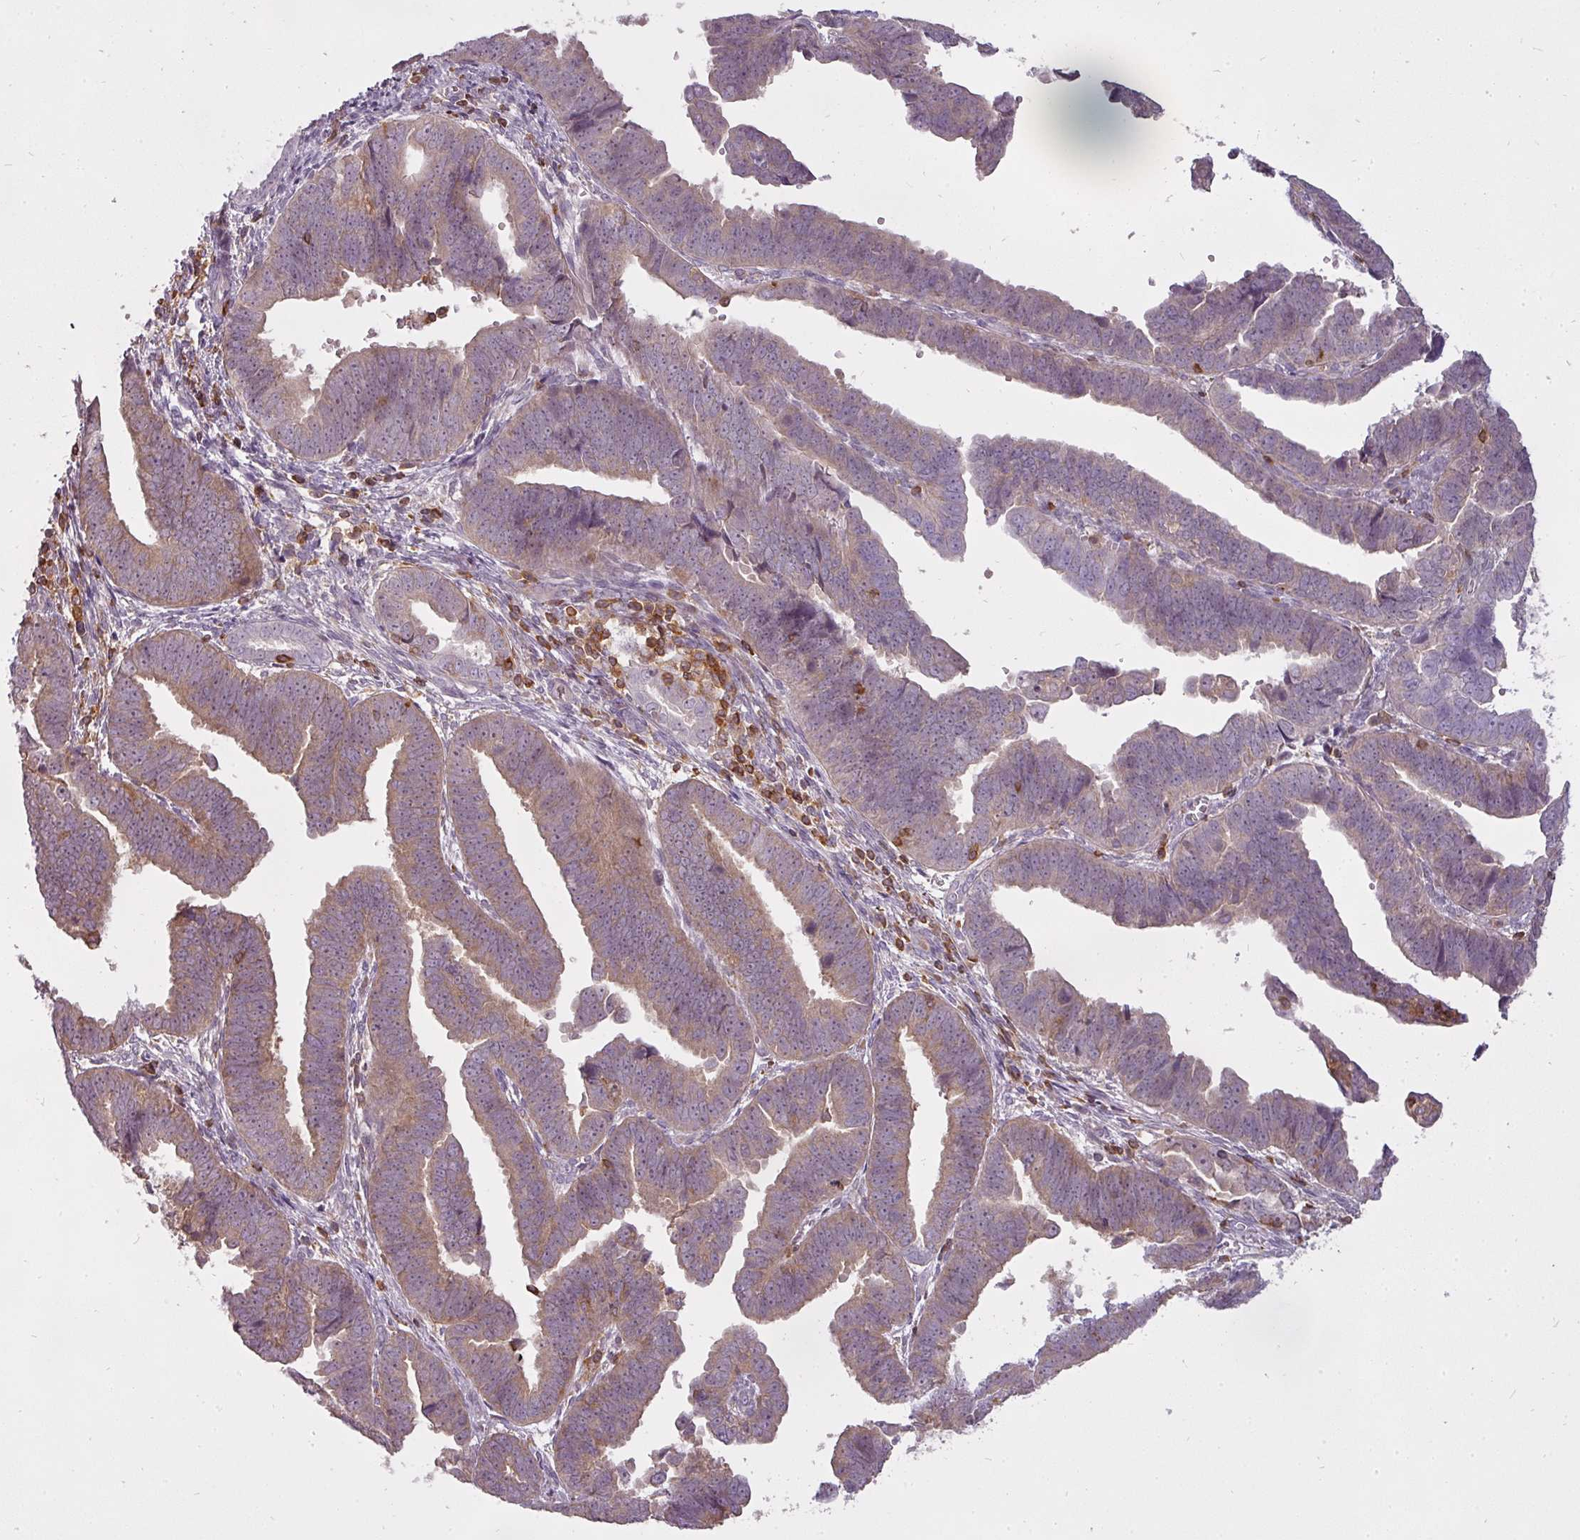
{"staining": {"intensity": "weak", "quantity": ">75%", "location": "cytoplasmic/membranous"}, "tissue": "endometrial cancer", "cell_type": "Tumor cells", "image_type": "cancer", "snomed": [{"axis": "morphology", "description": "Adenocarcinoma, NOS"}, {"axis": "topography", "description": "Endometrium"}], "caption": "A brown stain highlights weak cytoplasmic/membranous positivity of a protein in human endometrial cancer (adenocarcinoma) tumor cells. The staining was performed using DAB (3,3'-diaminobenzidine) to visualize the protein expression in brown, while the nuclei were stained in blue with hematoxylin (Magnification: 20x).", "gene": "STK4", "patient": {"sex": "female", "age": 75}}